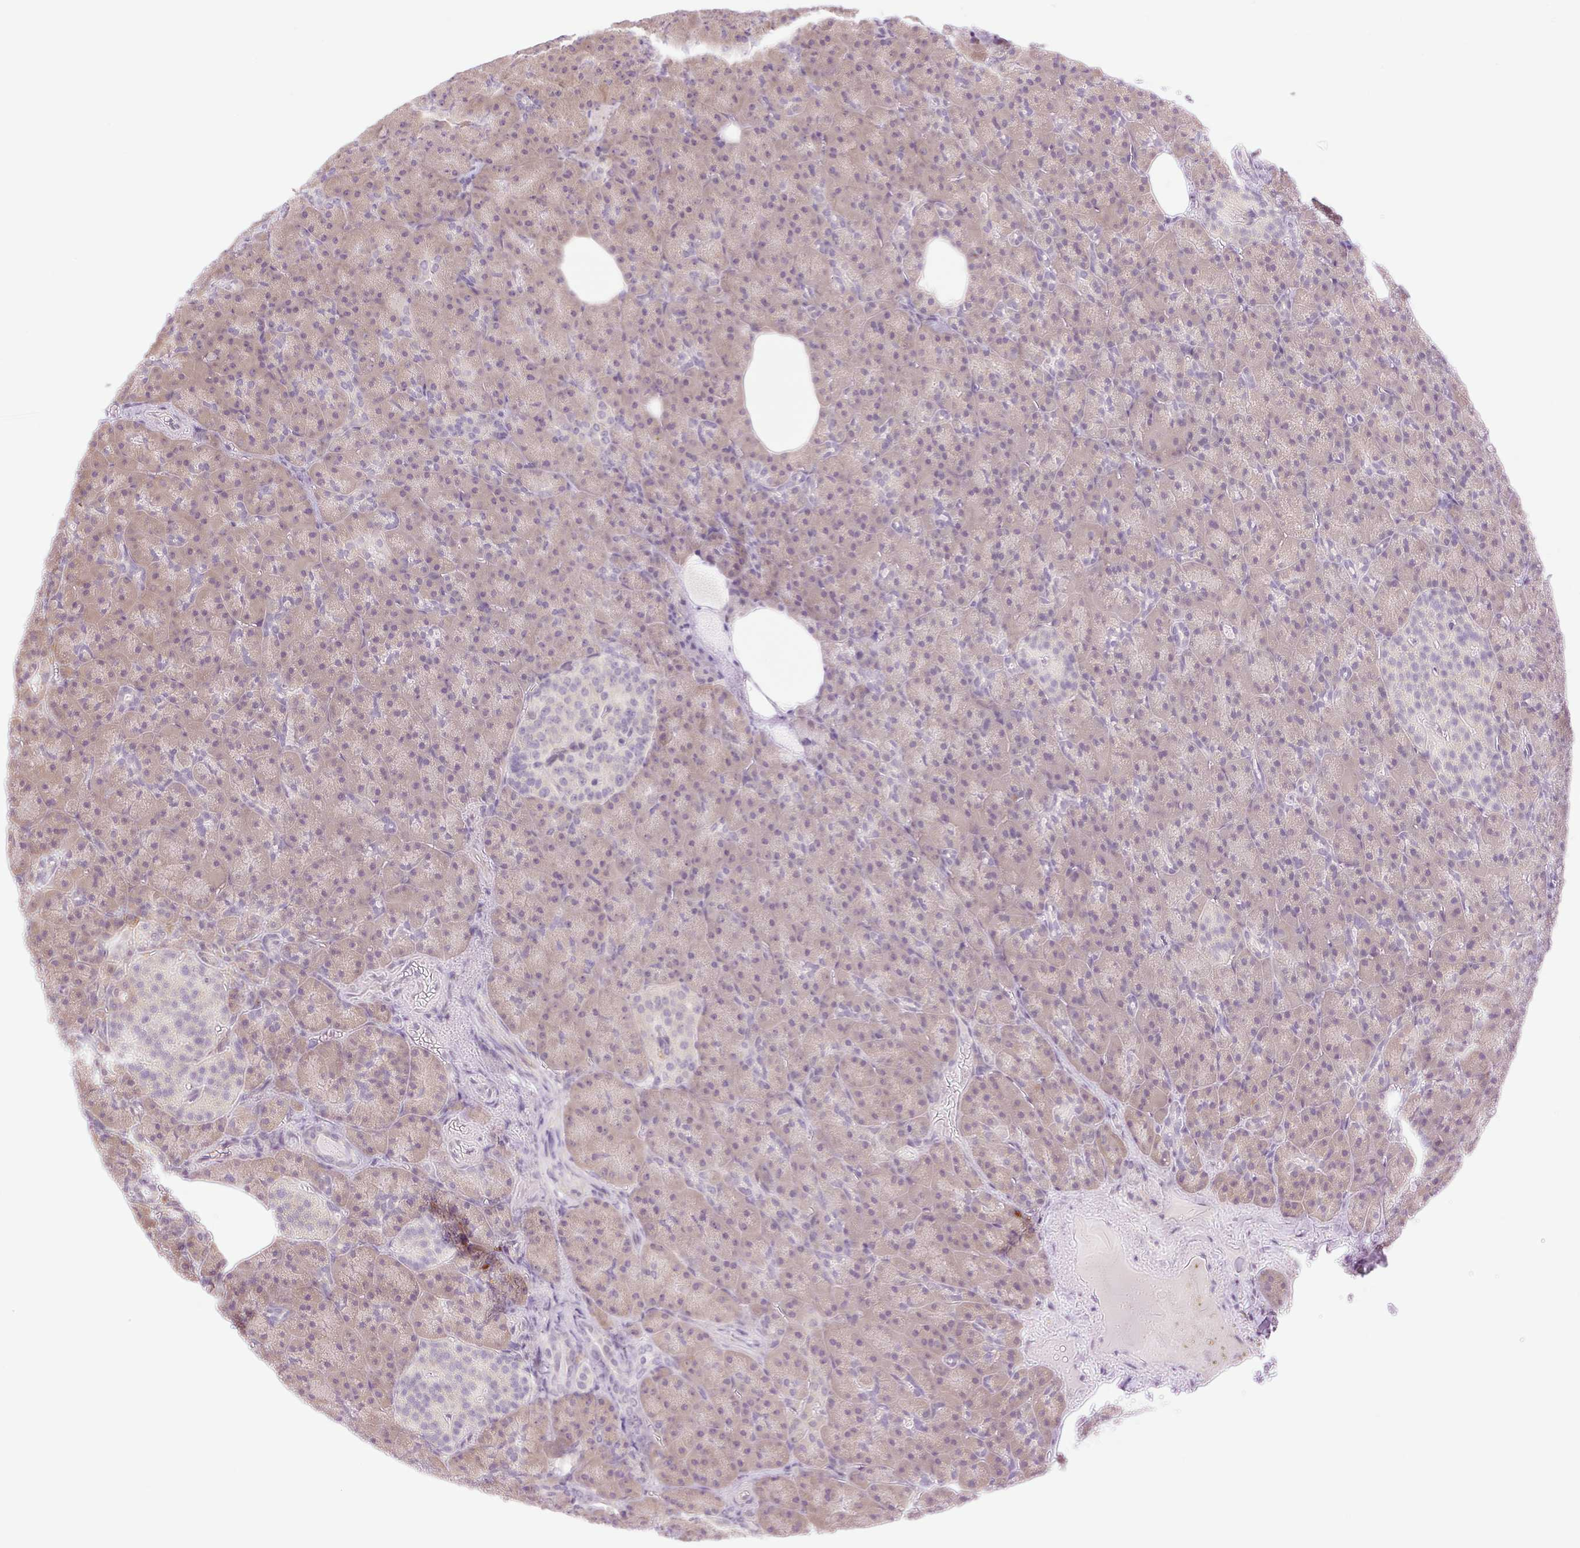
{"staining": {"intensity": "weak", "quantity": "25%-75%", "location": "cytoplasmic/membranous"}, "tissue": "pancreas", "cell_type": "Exocrine glandular cells", "image_type": "normal", "snomed": [{"axis": "morphology", "description": "Normal tissue, NOS"}, {"axis": "topography", "description": "Pancreas"}], "caption": "Pancreas stained for a protein (brown) demonstrates weak cytoplasmic/membranous positive staining in about 25%-75% of exocrine glandular cells.", "gene": "COL5A1", "patient": {"sex": "female", "age": 74}}